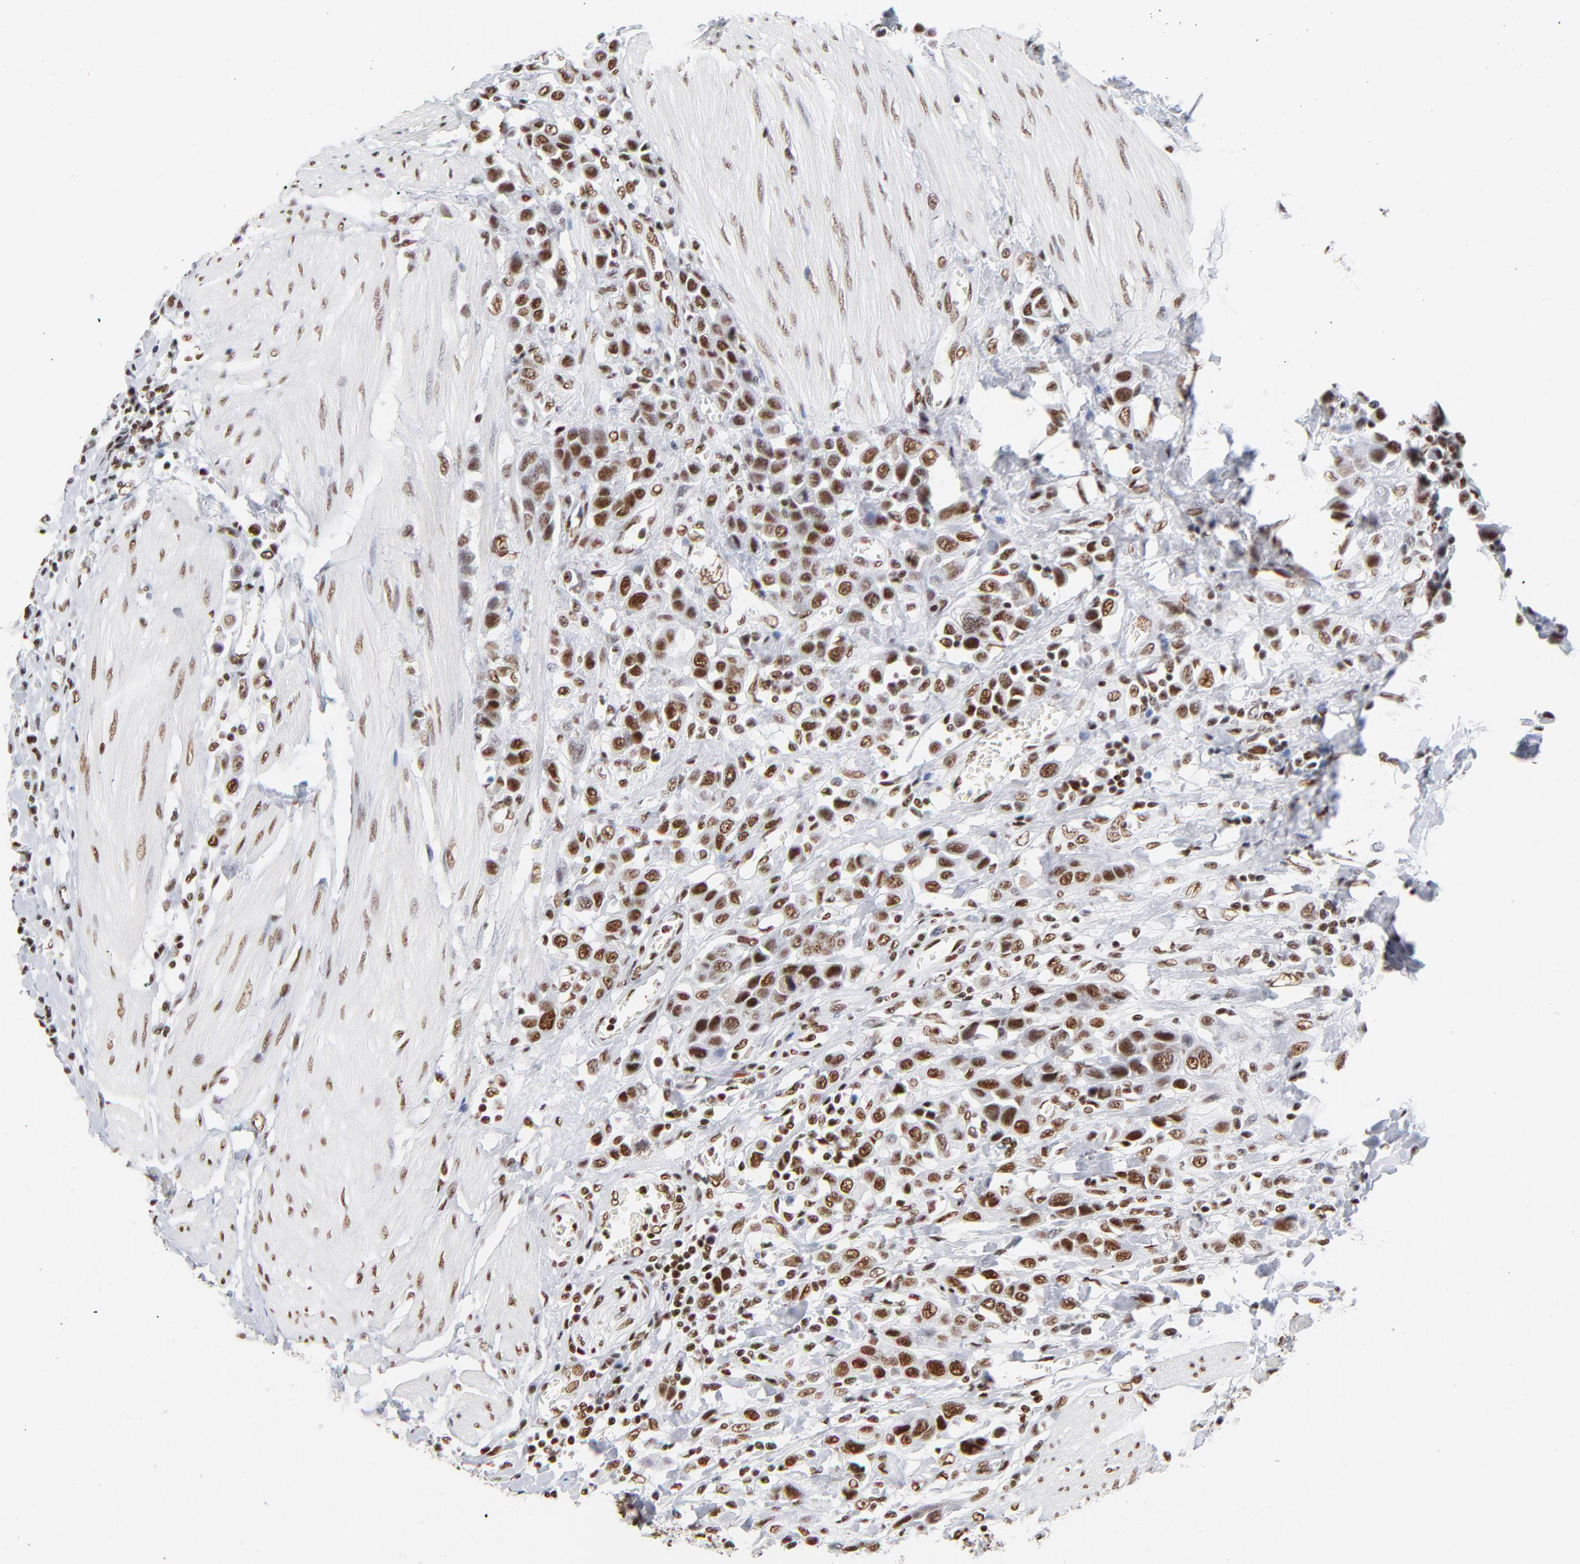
{"staining": {"intensity": "strong", "quantity": ">75%", "location": "nuclear"}, "tissue": "urothelial cancer", "cell_type": "Tumor cells", "image_type": "cancer", "snomed": [{"axis": "morphology", "description": "Urothelial carcinoma, High grade"}, {"axis": "topography", "description": "Urinary bladder"}], "caption": "About >75% of tumor cells in urothelial cancer demonstrate strong nuclear protein expression as visualized by brown immunohistochemical staining.", "gene": "CREB1", "patient": {"sex": "male", "age": 50}}